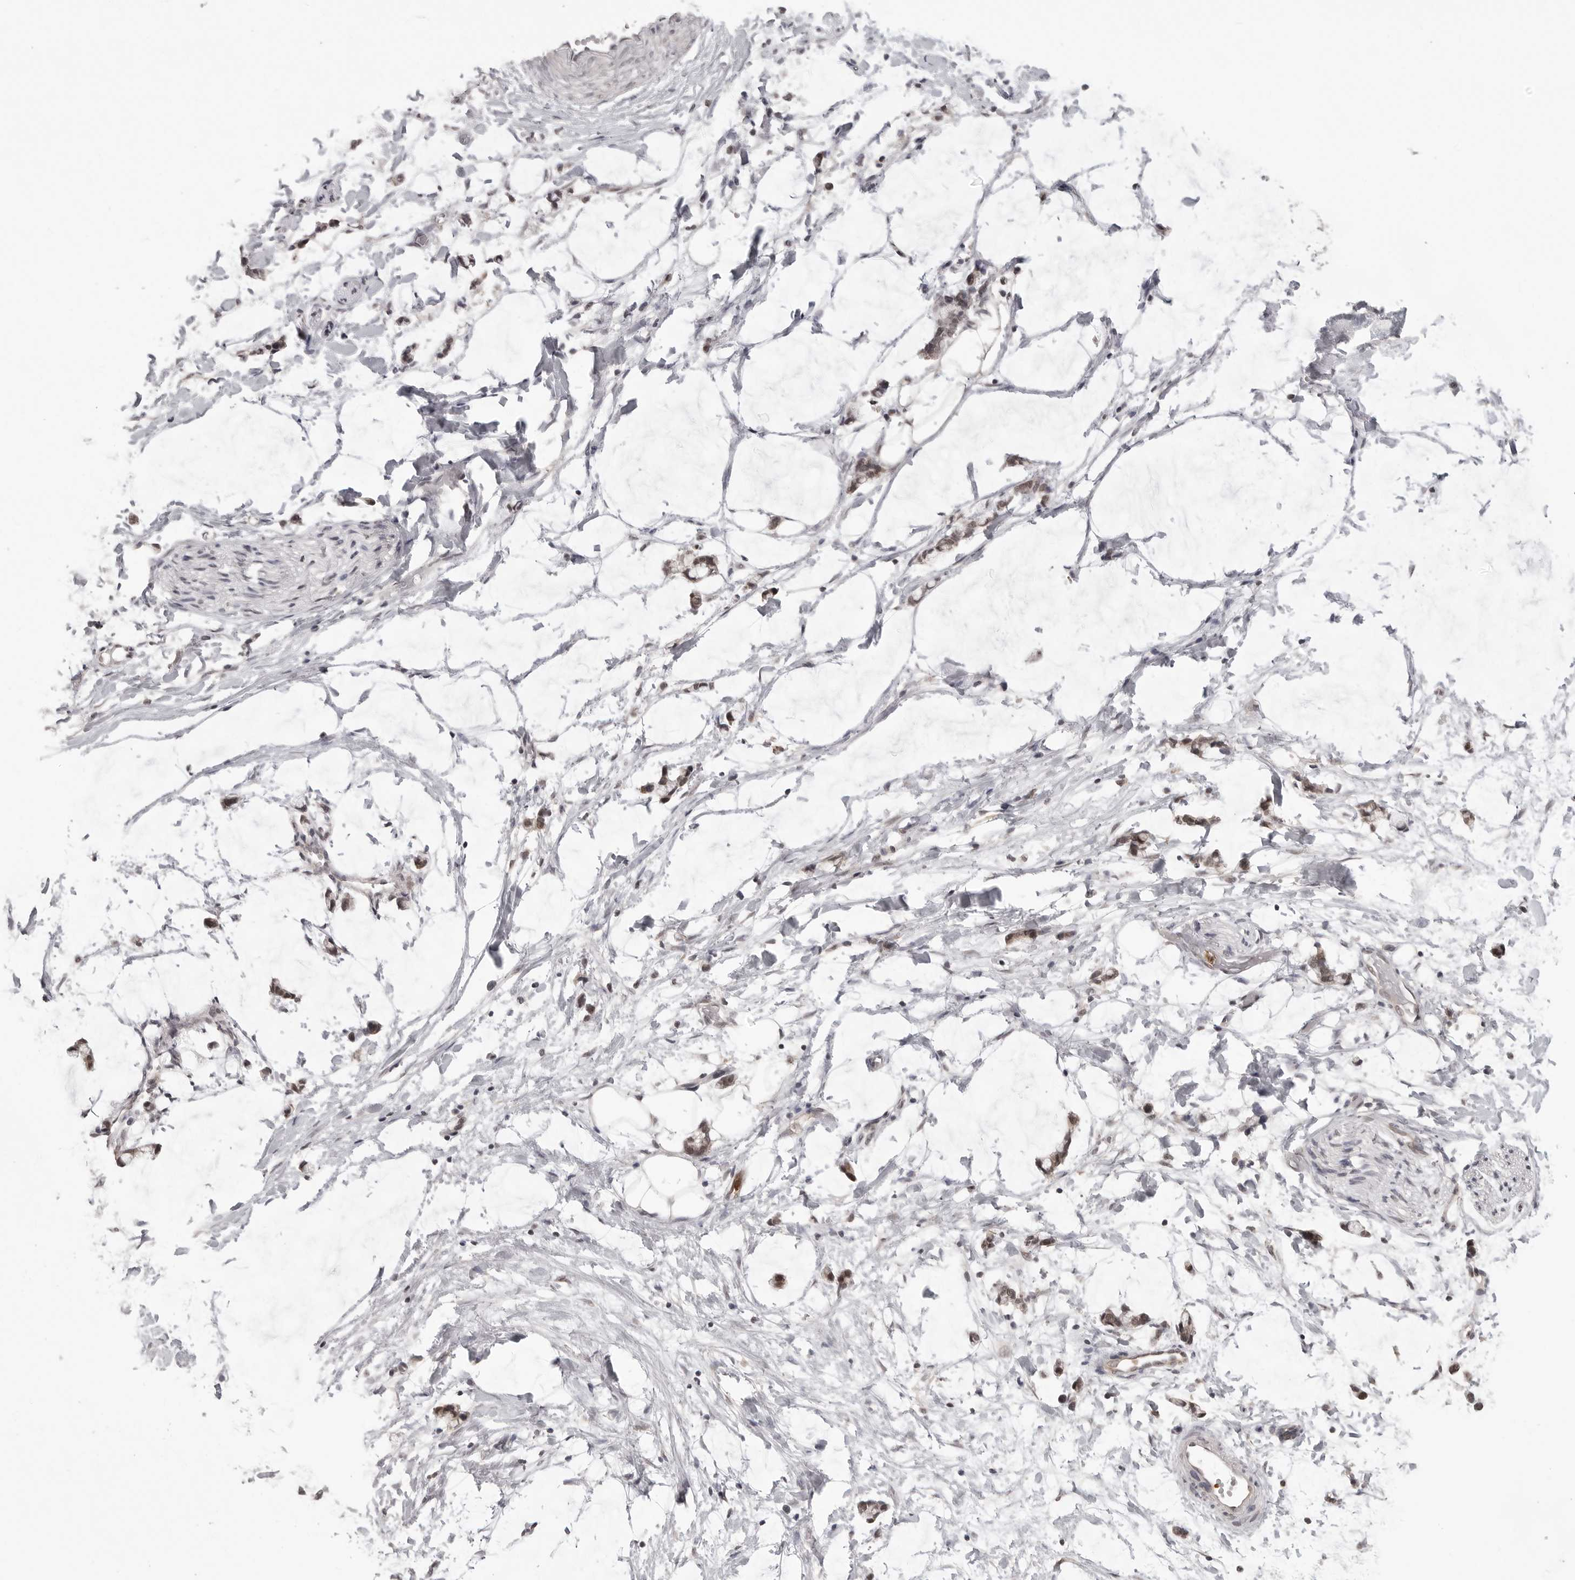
{"staining": {"intensity": "moderate", "quantity": ">75%", "location": "cytoplasmic/membranous,nuclear"}, "tissue": "soft tissue", "cell_type": "Fibroblasts", "image_type": "normal", "snomed": [{"axis": "morphology", "description": "Normal tissue, NOS"}, {"axis": "morphology", "description": "Adenocarcinoma, NOS"}, {"axis": "topography", "description": "Colon"}, {"axis": "topography", "description": "Peripheral nerve tissue"}], "caption": "Immunohistochemistry (DAB (3,3'-diaminobenzidine)) staining of normal soft tissue exhibits moderate cytoplasmic/membranous,nuclear protein positivity in about >75% of fibroblasts. (IHC, brightfield microscopy, high magnification).", "gene": "PEG3", "patient": {"sex": "male", "age": 14}}